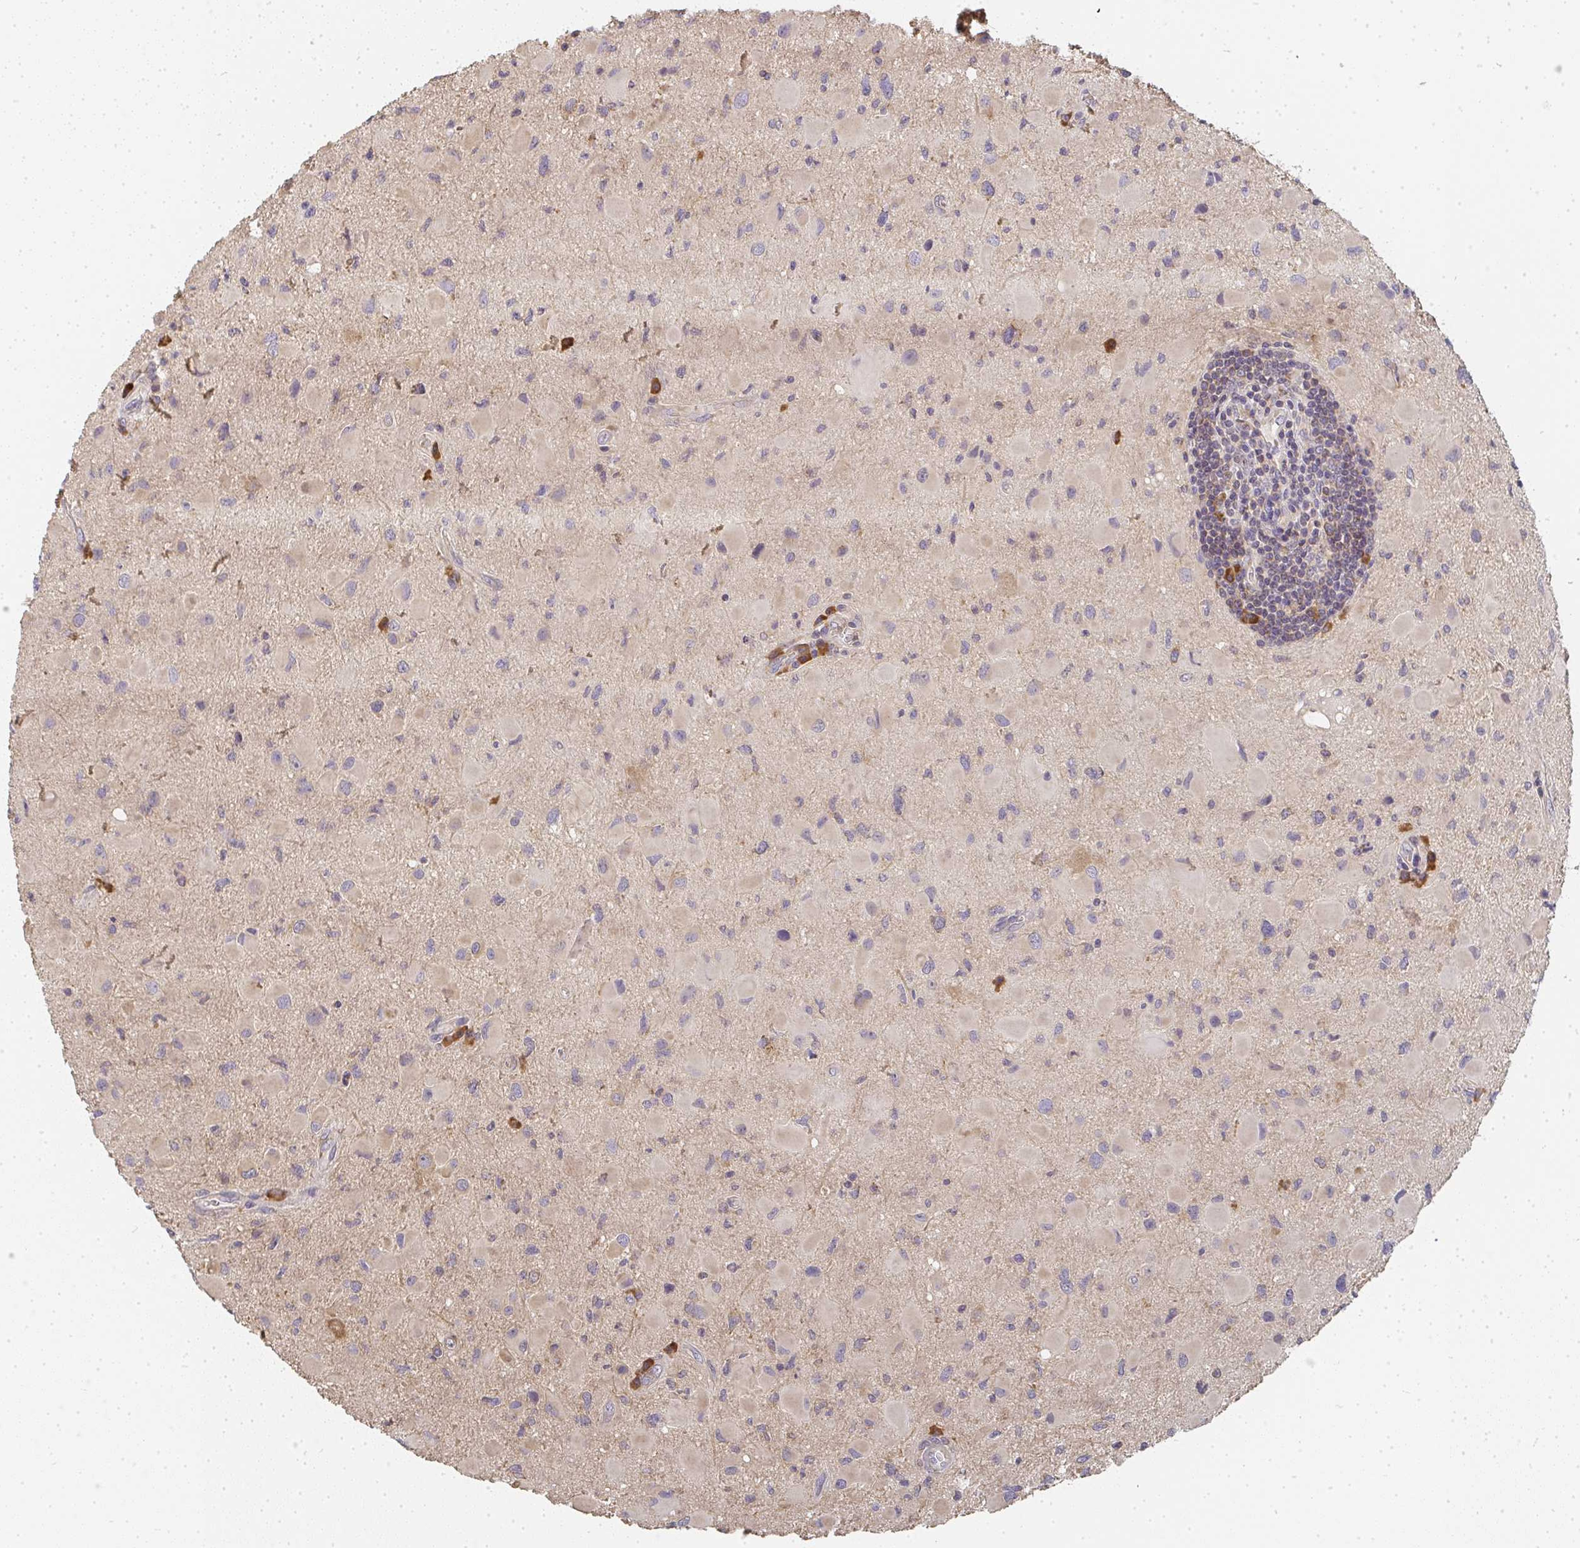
{"staining": {"intensity": "weak", "quantity": "<25%", "location": "cytoplasmic/membranous"}, "tissue": "glioma", "cell_type": "Tumor cells", "image_type": "cancer", "snomed": [{"axis": "morphology", "description": "Glioma, malignant, Low grade"}, {"axis": "topography", "description": "Brain"}], "caption": "High power microscopy photomicrograph of an IHC micrograph of glioma, revealing no significant expression in tumor cells.", "gene": "SLC35B3", "patient": {"sex": "female", "age": 32}}